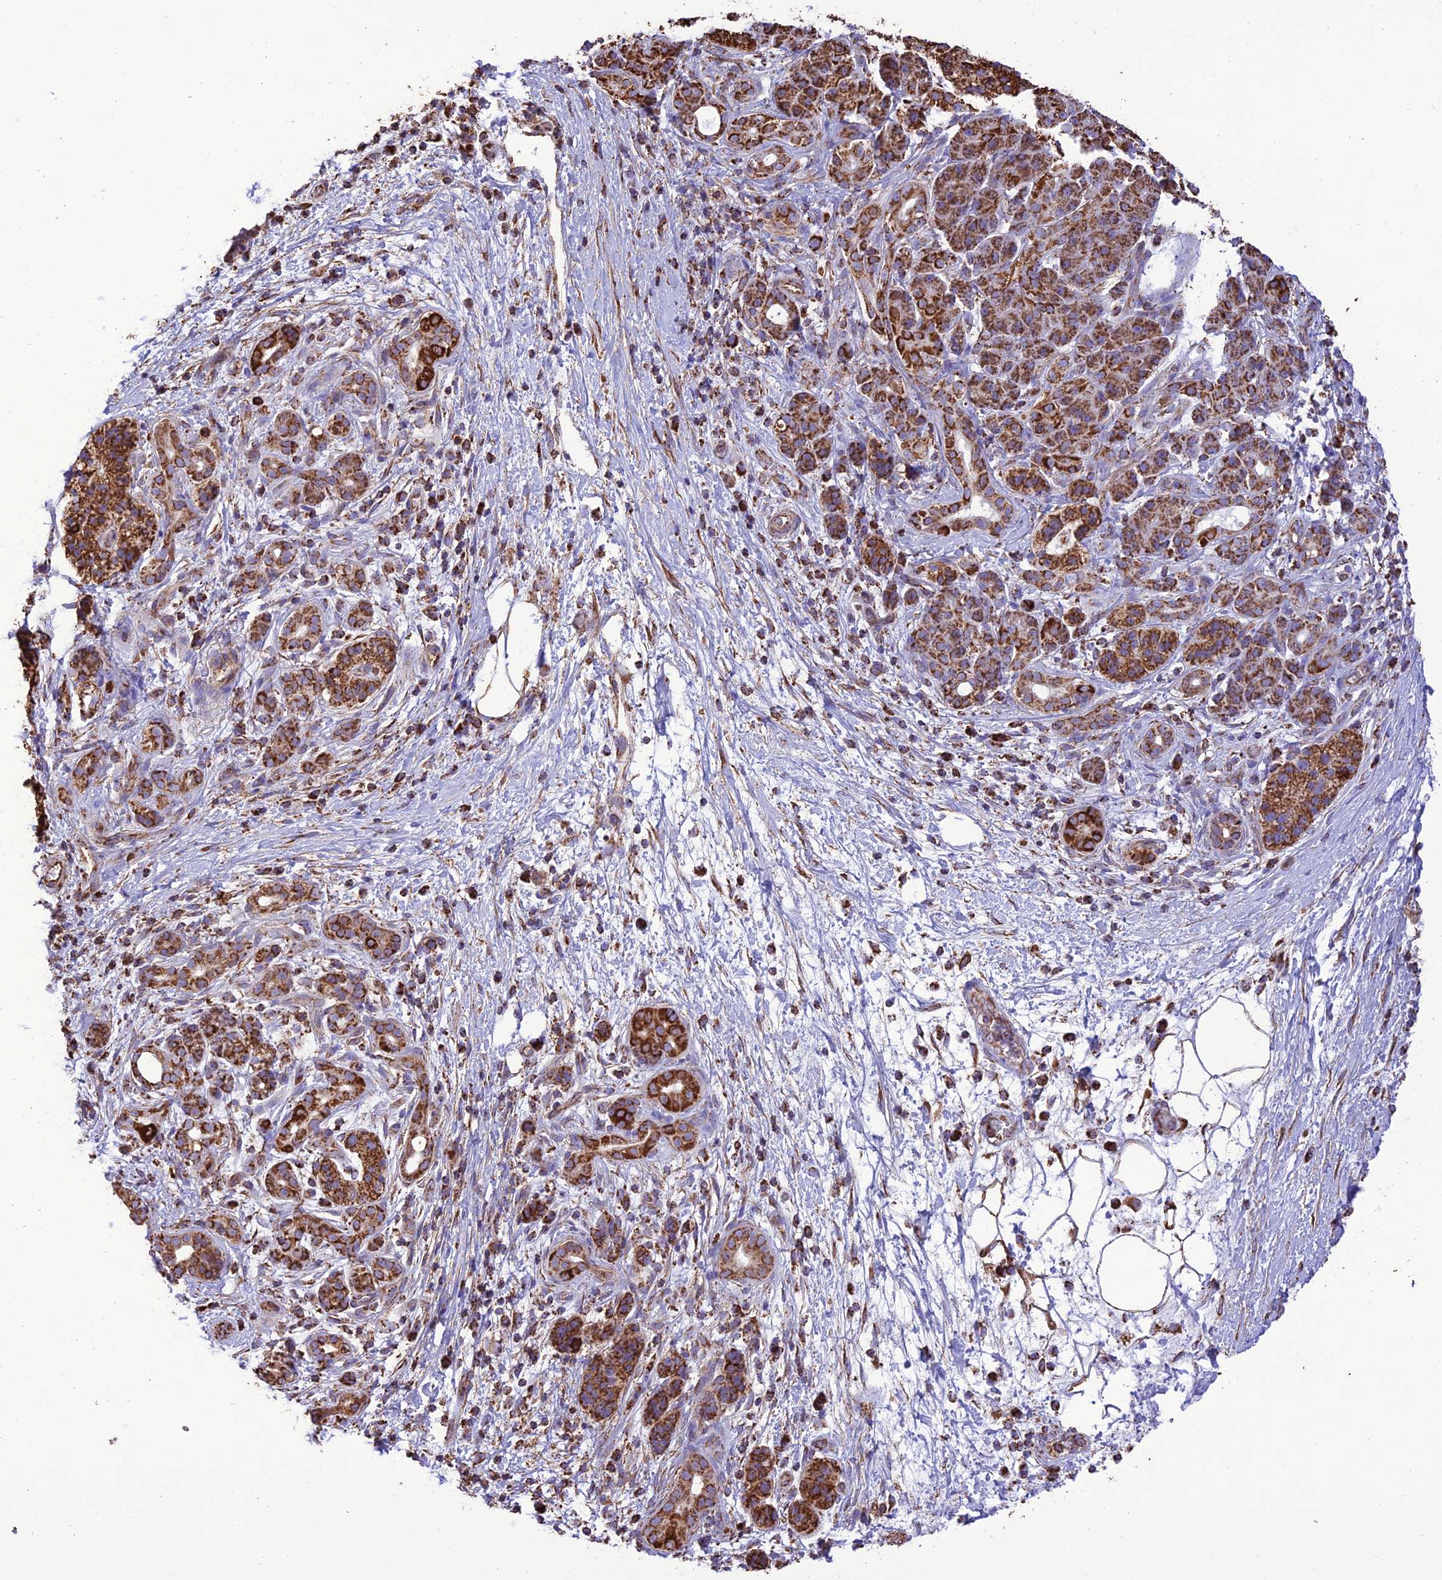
{"staining": {"intensity": "strong", "quantity": ">75%", "location": "cytoplasmic/membranous"}, "tissue": "pancreatic cancer", "cell_type": "Tumor cells", "image_type": "cancer", "snomed": [{"axis": "morphology", "description": "Adenocarcinoma, NOS"}, {"axis": "topography", "description": "Pancreas"}], "caption": "A photomicrograph of adenocarcinoma (pancreatic) stained for a protein demonstrates strong cytoplasmic/membranous brown staining in tumor cells.", "gene": "NDUFAF1", "patient": {"sex": "male", "age": 78}}